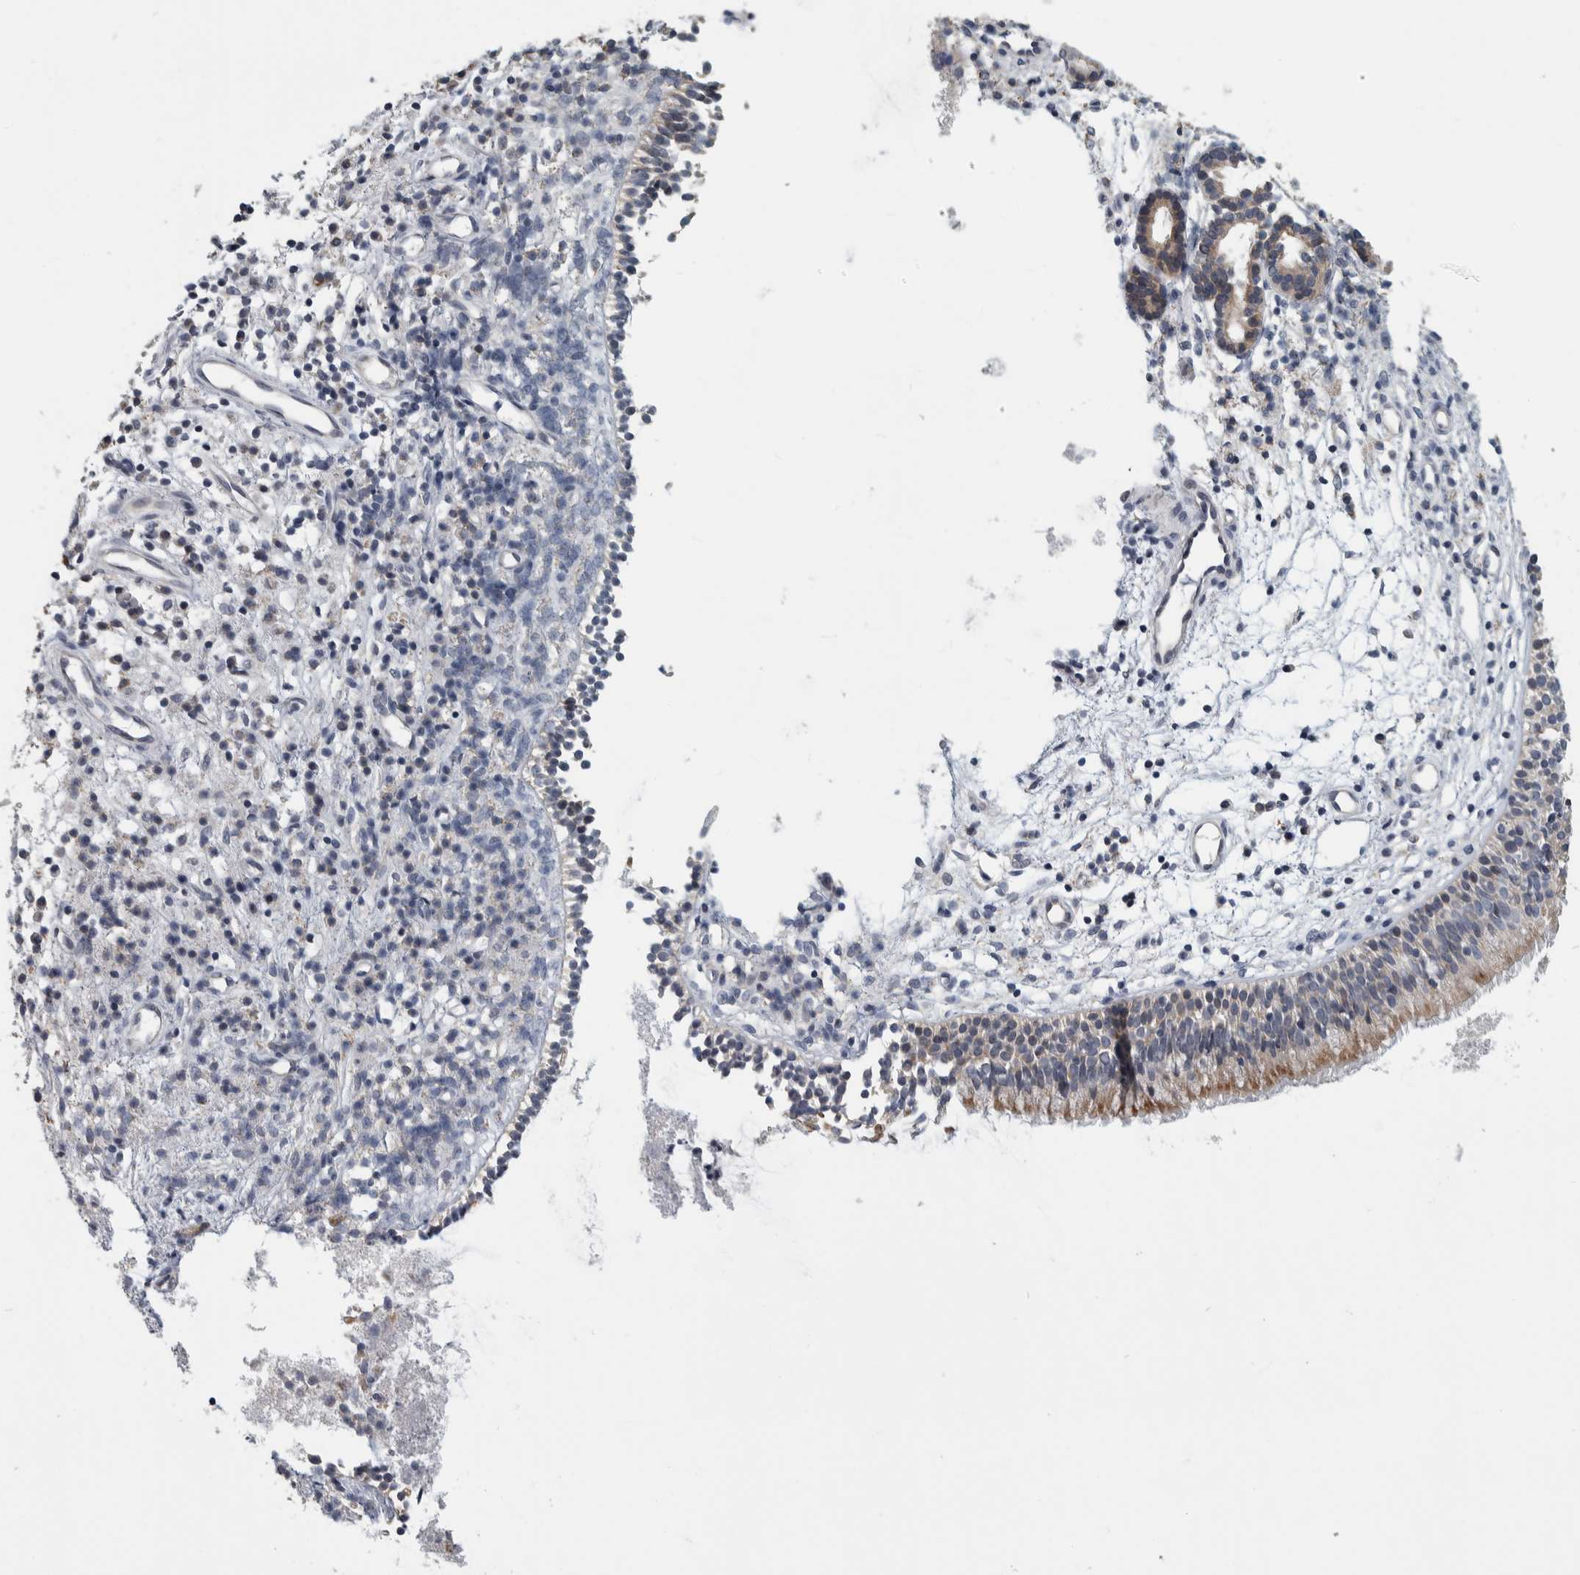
{"staining": {"intensity": "moderate", "quantity": "25%-75%", "location": "cytoplasmic/membranous"}, "tissue": "nasopharynx", "cell_type": "Respiratory epithelial cells", "image_type": "normal", "snomed": [{"axis": "morphology", "description": "Normal tissue, NOS"}, {"axis": "topography", "description": "Nasopharynx"}], "caption": "Human nasopharynx stained for a protein (brown) reveals moderate cytoplasmic/membranous positive expression in about 25%-75% of respiratory epithelial cells.", "gene": "FAM83G", "patient": {"sex": "male", "age": 21}}